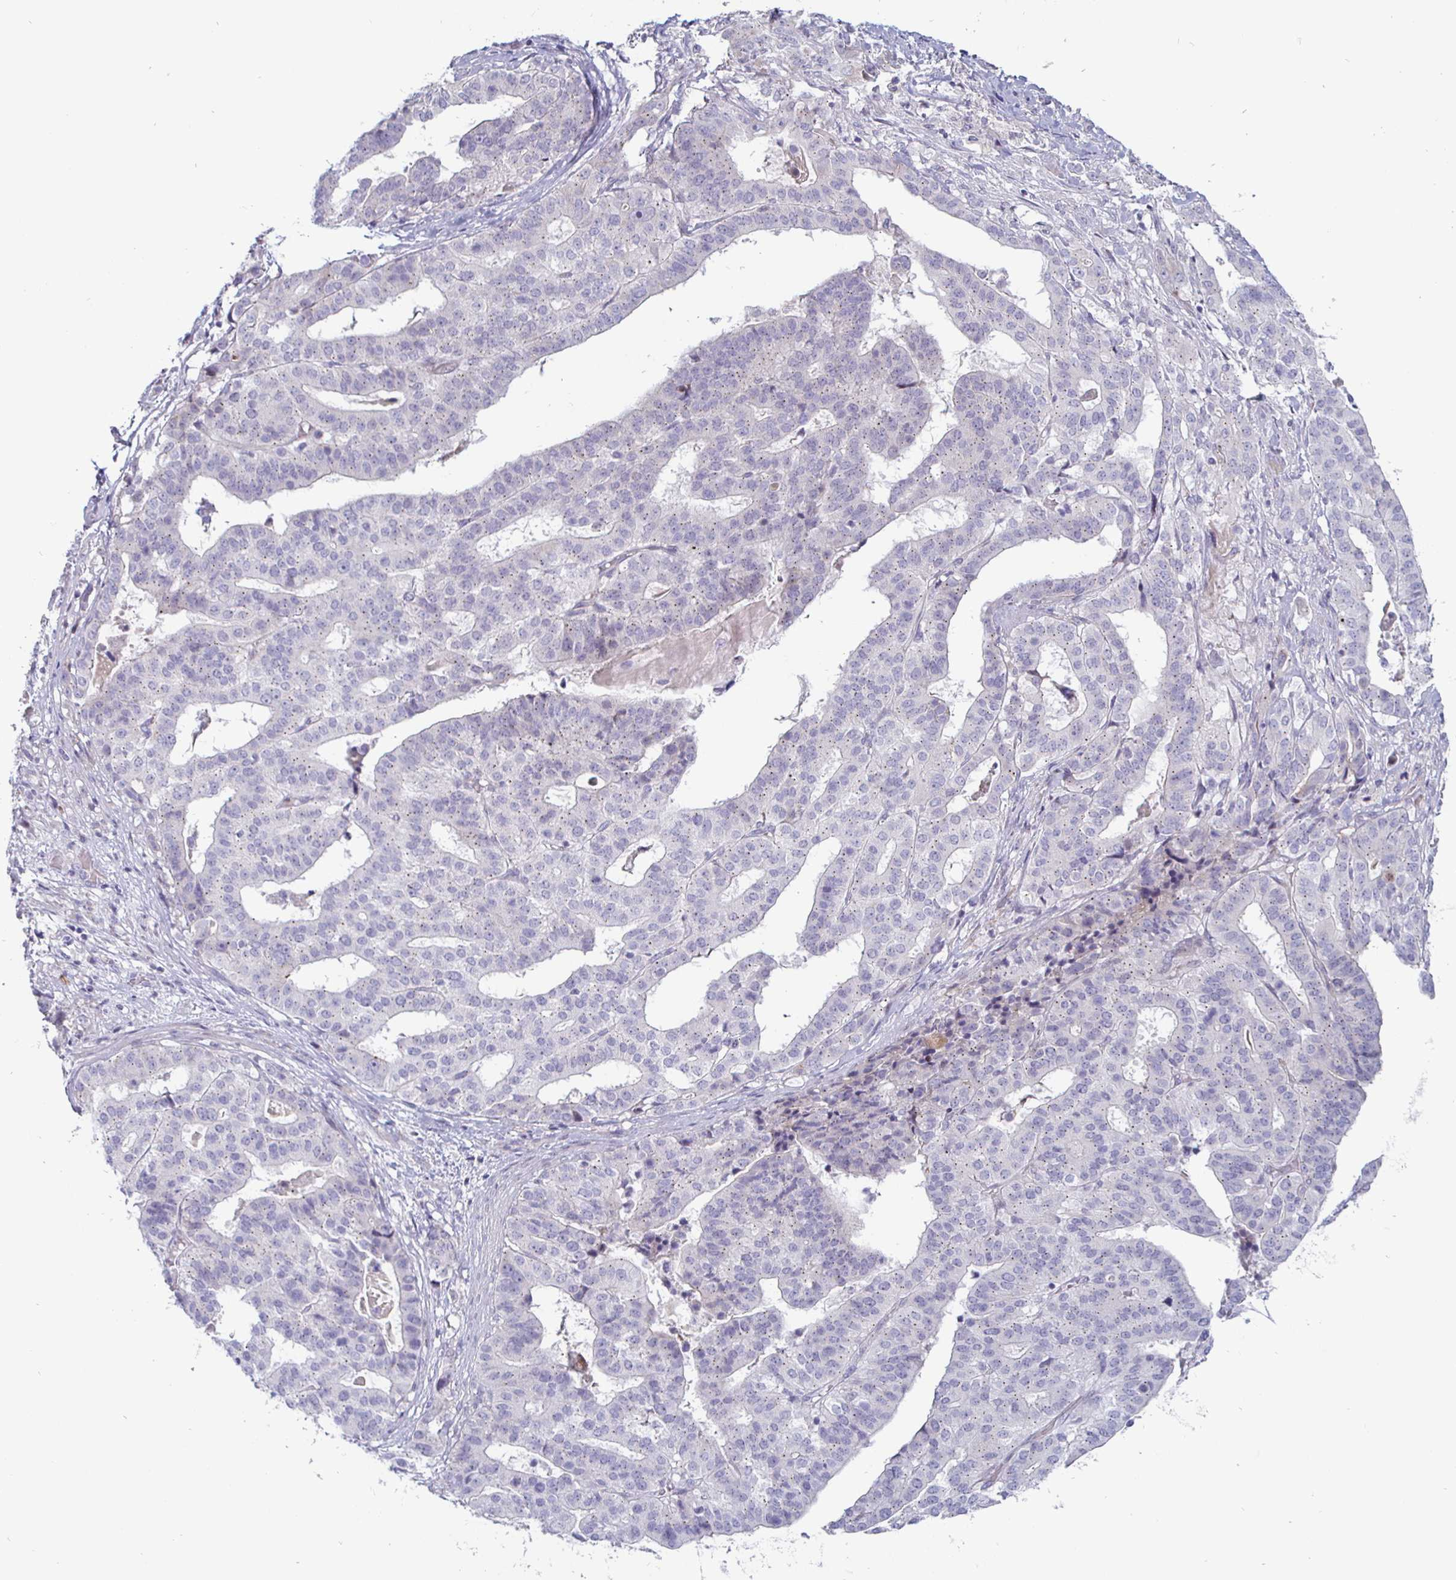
{"staining": {"intensity": "negative", "quantity": "none", "location": "none"}, "tissue": "stomach cancer", "cell_type": "Tumor cells", "image_type": "cancer", "snomed": [{"axis": "morphology", "description": "Adenocarcinoma, NOS"}, {"axis": "topography", "description": "Stomach"}], "caption": "A histopathology image of human adenocarcinoma (stomach) is negative for staining in tumor cells.", "gene": "DMRTB1", "patient": {"sex": "male", "age": 48}}